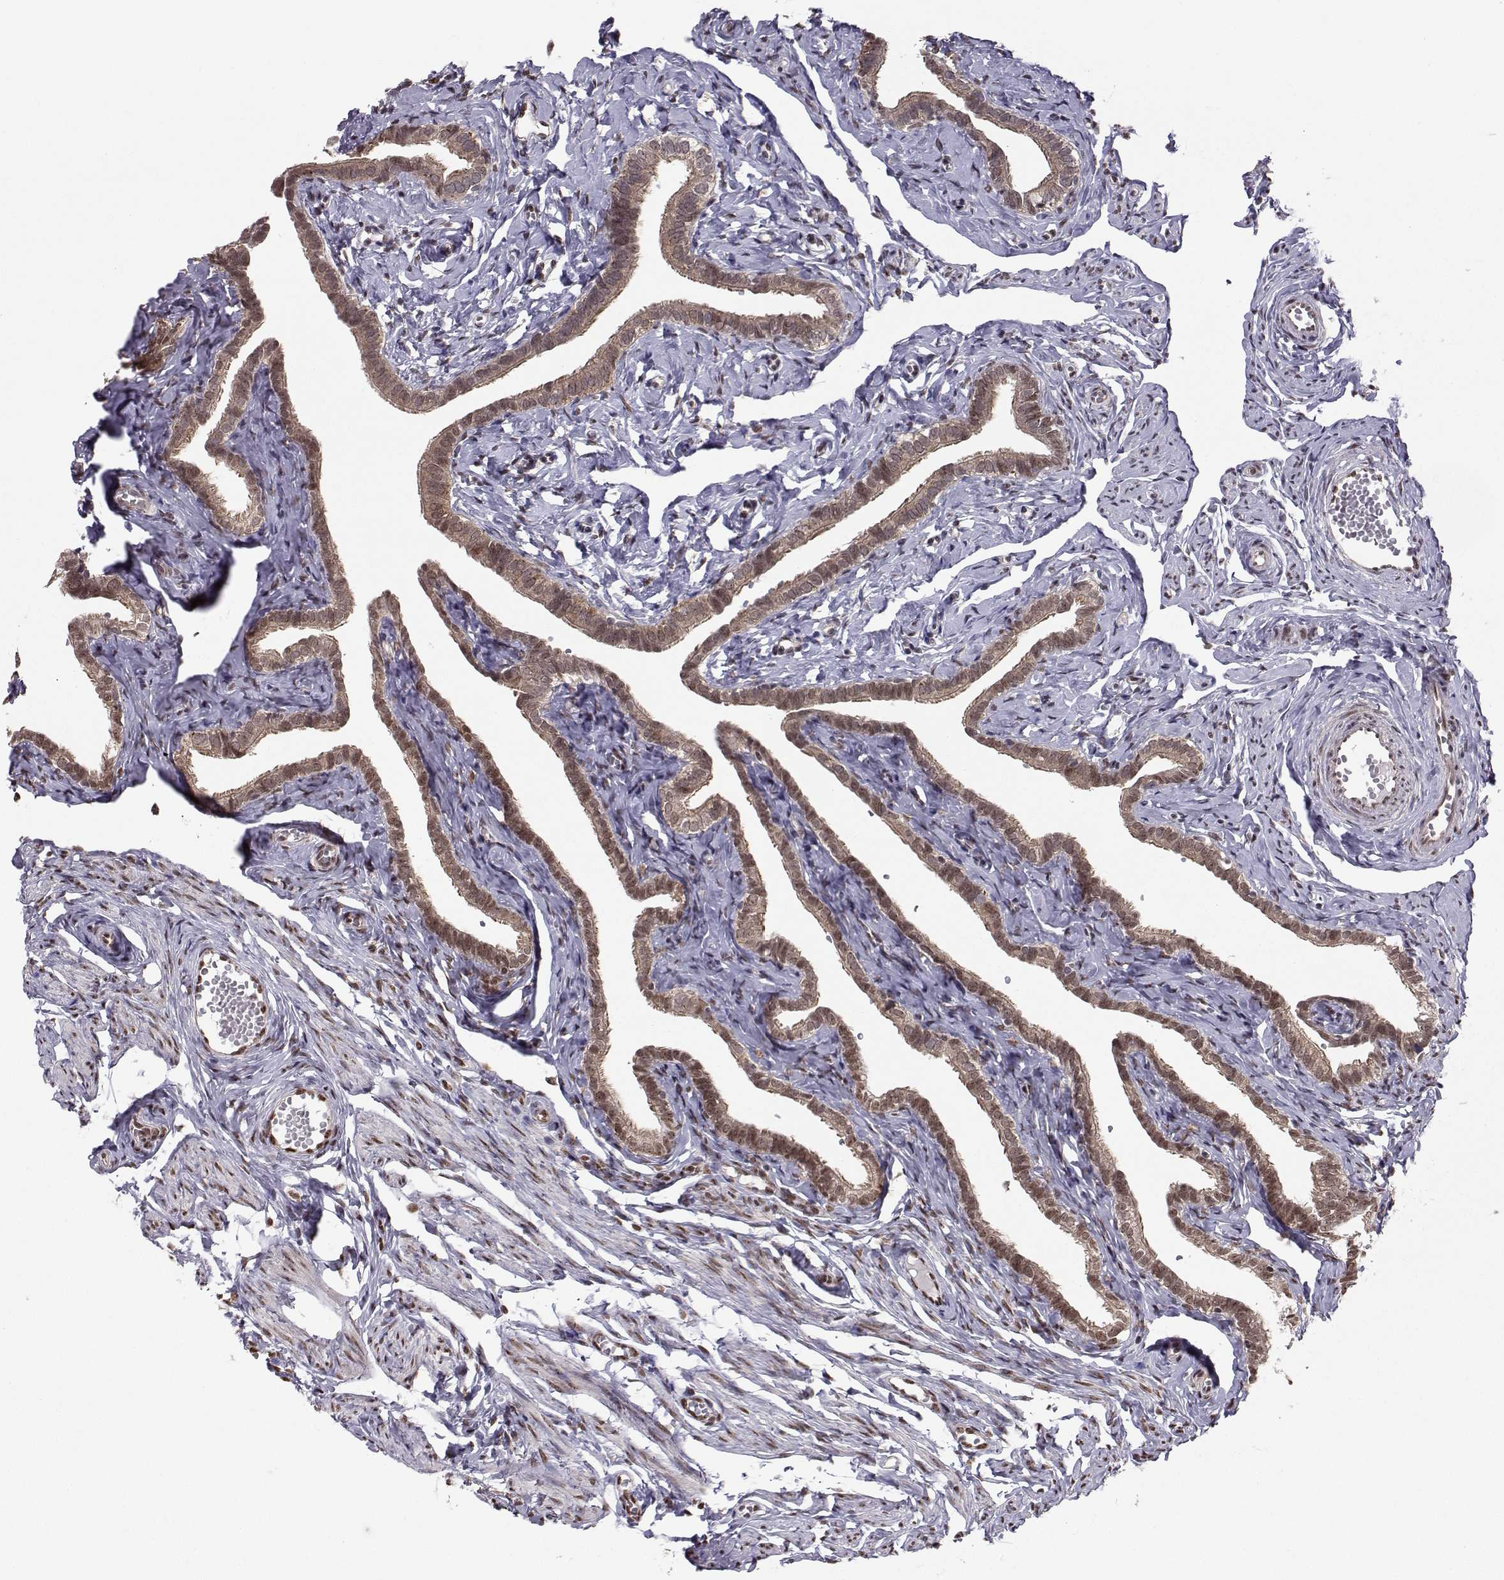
{"staining": {"intensity": "moderate", "quantity": ">75%", "location": "cytoplasmic/membranous"}, "tissue": "fallopian tube", "cell_type": "Glandular cells", "image_type": "normal", "snomed": [{"axis": "morphology", "description": "Normal tissue, NOS"}, {"axis": "topography", "description": "Fallopian tube"}], "caption": "DAB immunohistochemical staining of normal fallopian tube displays moderate cytoplasmic/membranous protein expression in about >75% of glandular cells.", "gene": "PKN2", "patient": {"sex": "female", "age": 41}}